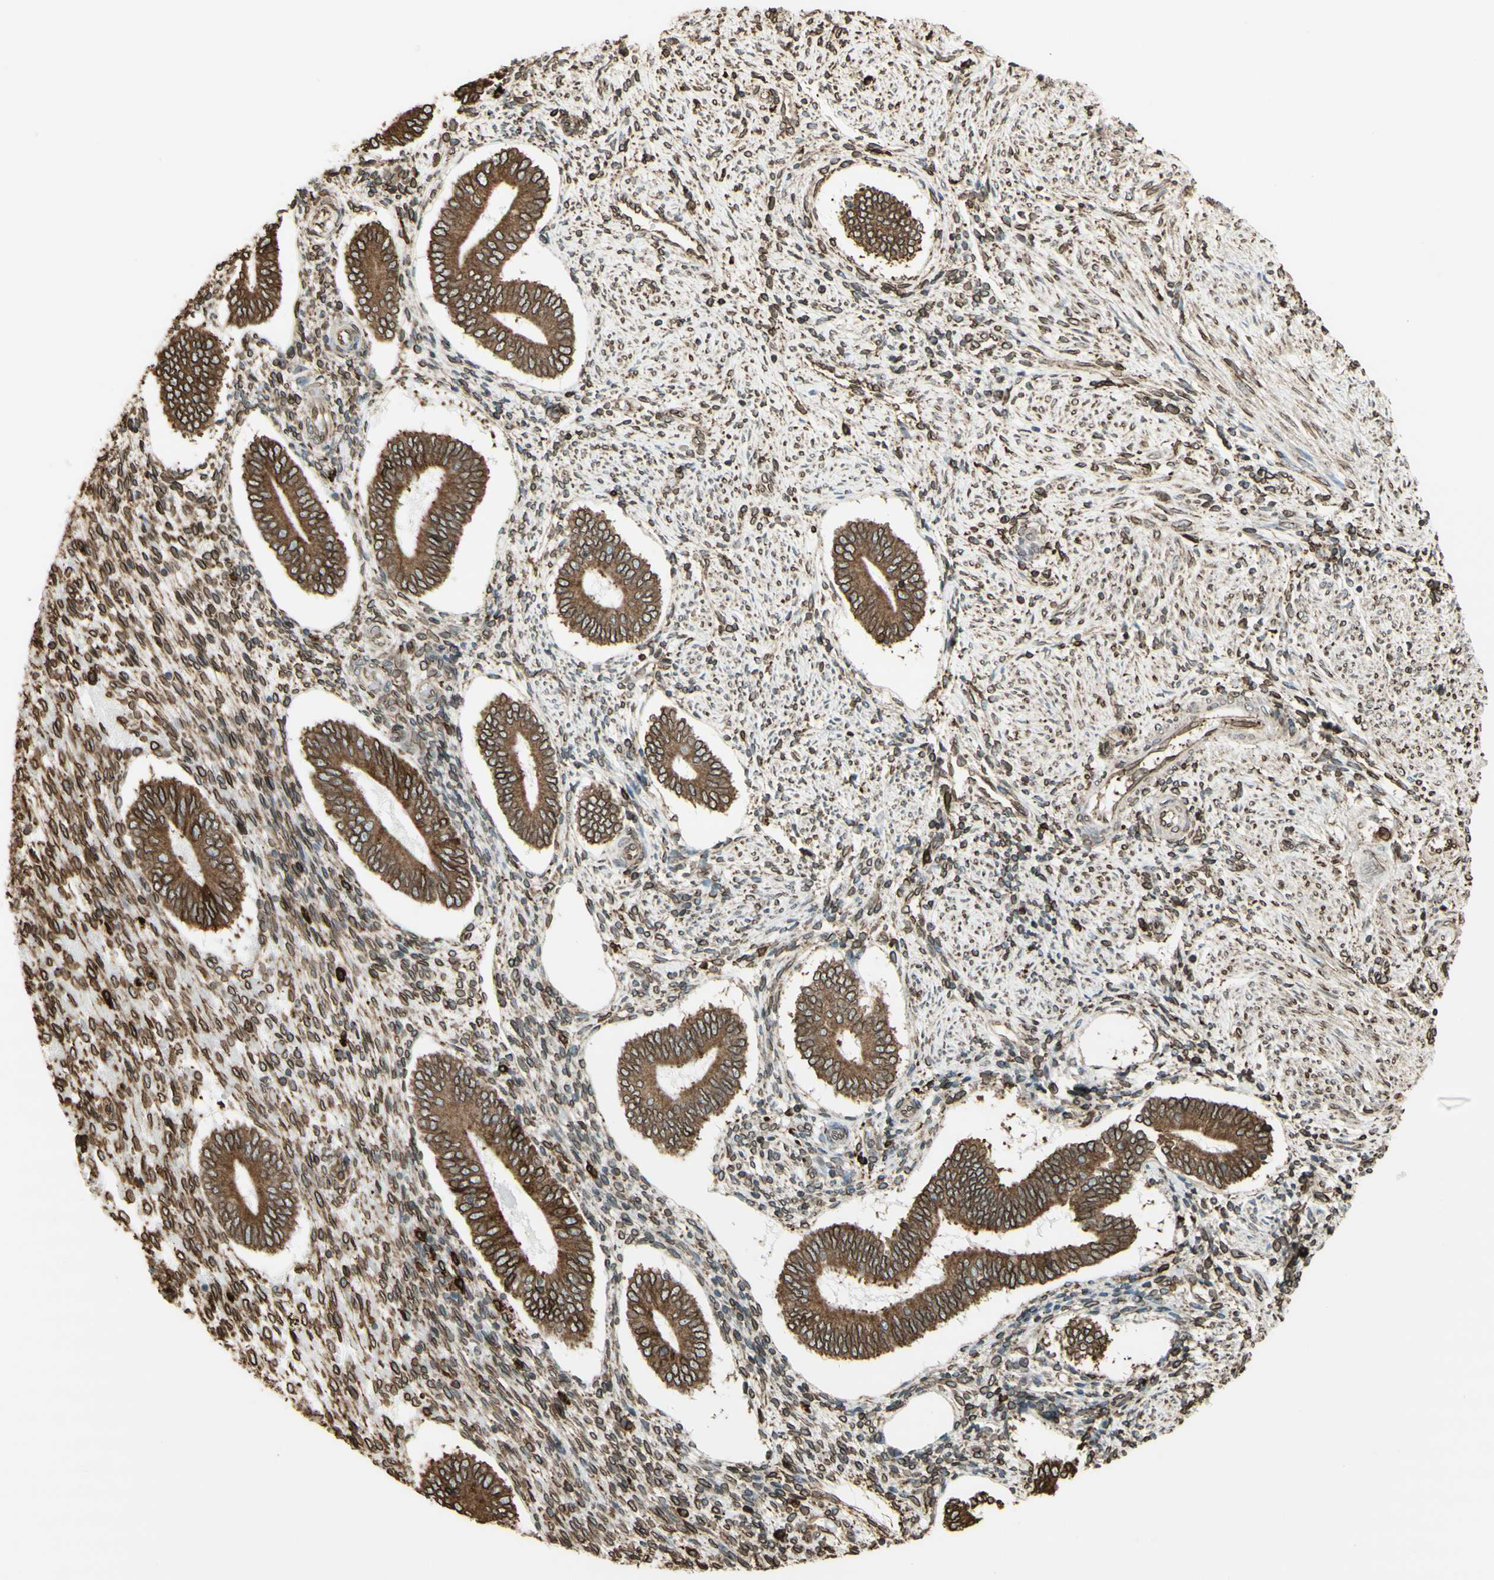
{"staining": {"intensity": "moderate", "quantity": "25%-75%", "location": "cytoplasmic/membranous"}, "tissue": "endometrium", "cell_type": "Cells in endometrial stroma", "image_type": "normal", "snomed": [{"axis": "morphology", "description": "Normal tissue, NOS"}, {"axis": "topography", "description": "Endometrium"}], "caption": "Immunohistochemical staining of normal human endometrium displays medium levels of moderate cytoplasmic/membranous positivity in about 25%-75% of cells in endometrial stroma. (IHC, brightfield microscopy, high magnification).", "gene": "CANX", "patient": {"sex": "female", "age": 42}}